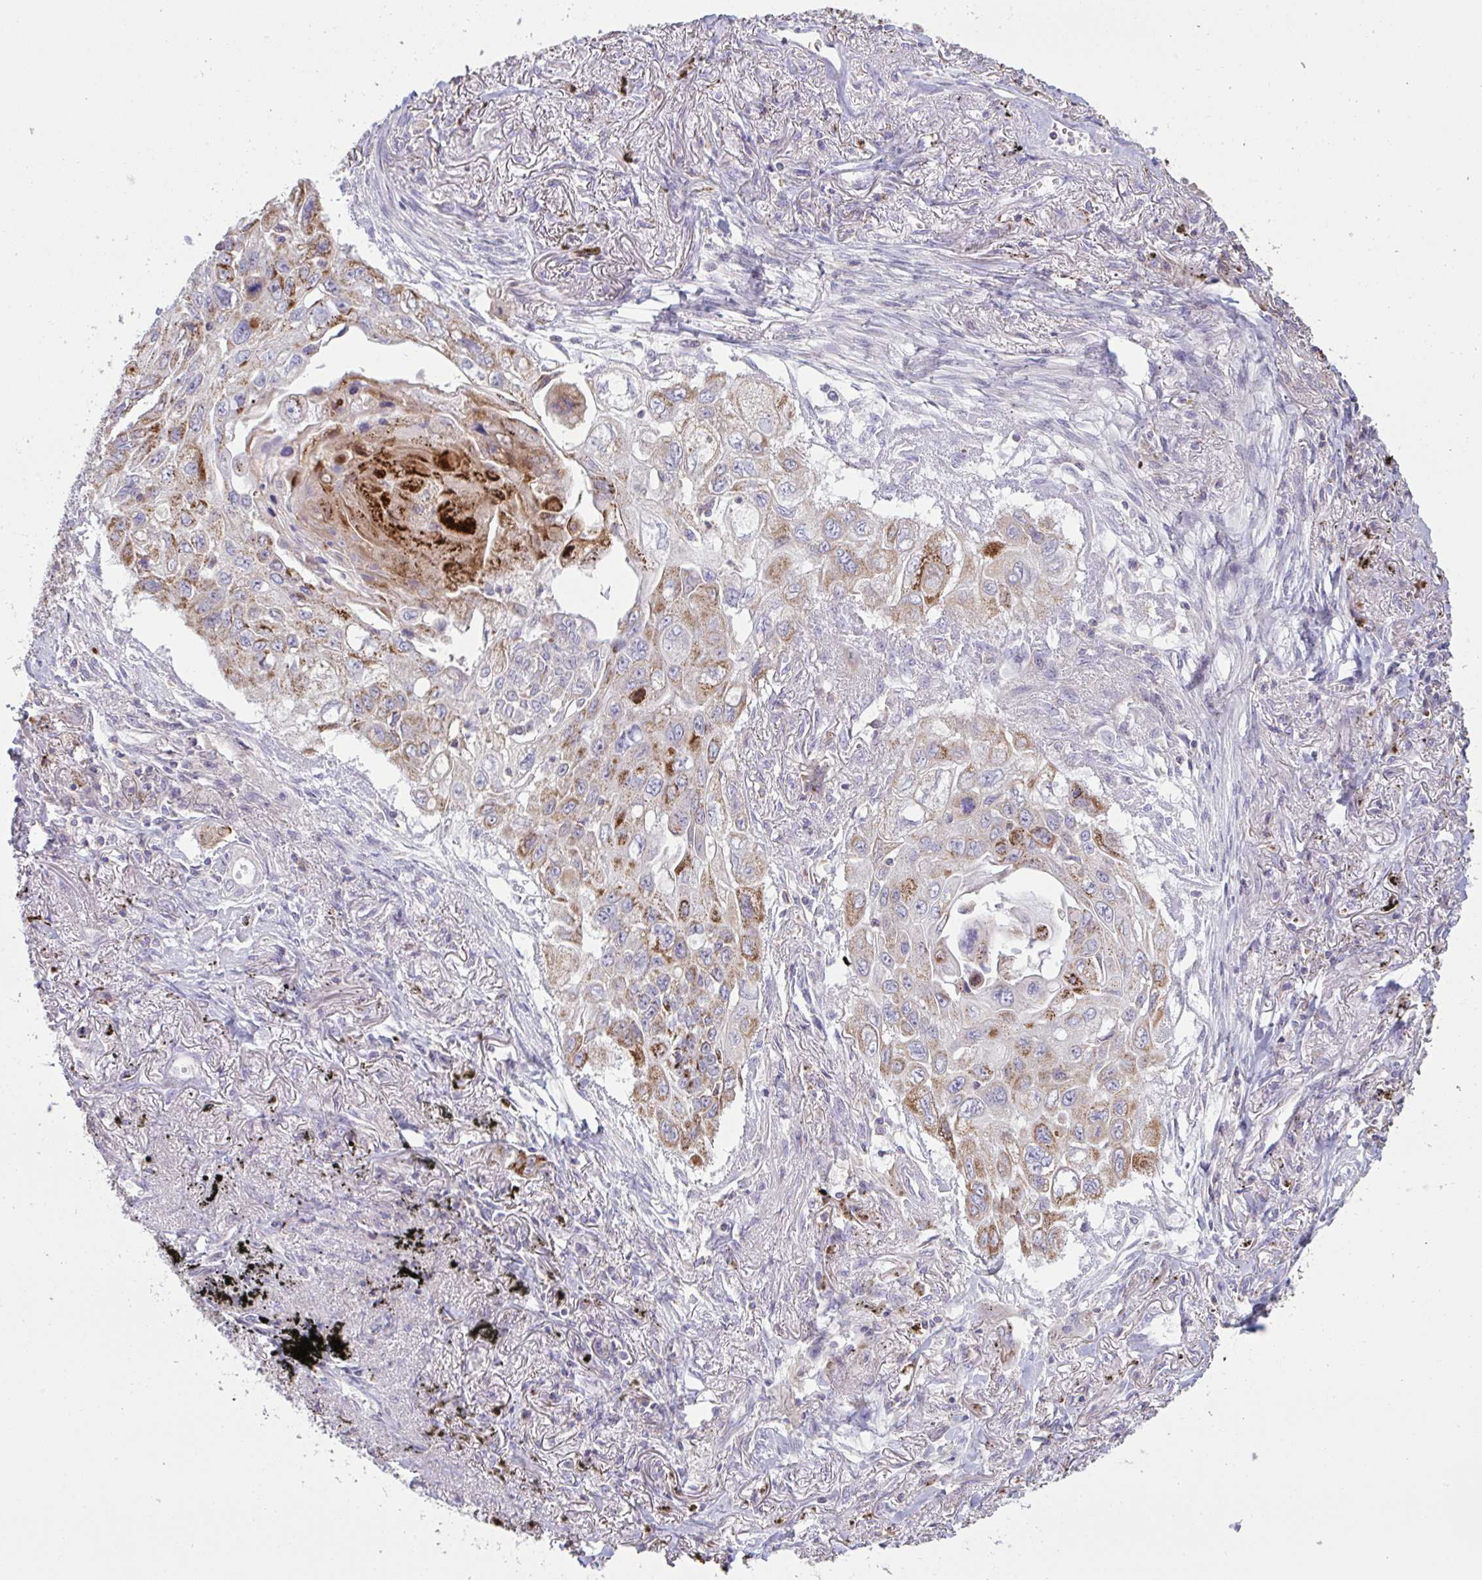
{"staining": {"intensity": "moderate", "quantity": "25%-75%", "location": "cytoplasmic/membranous"}, "tissue": "lung cancer", "cell_type": "Tumor cells", "image_type": "cancer", "snomed": [{"axis": "morphology", "description": "Squamous cell carcinoma, NOS"}, {"axis": "topography", "description": "Lung"}], "caption": "This photomicrograph exhibits squamous cell carcinoma (lung) stained with immunohistochemistry (IHC) to label a protein in brown. The cytoplasmic/membranous of tumor cells show moderate positivity for the protein. Nuclei are counter-stained blue.", "gene": "MICOS10", "patient": {"sex": "male", "age": 75}}